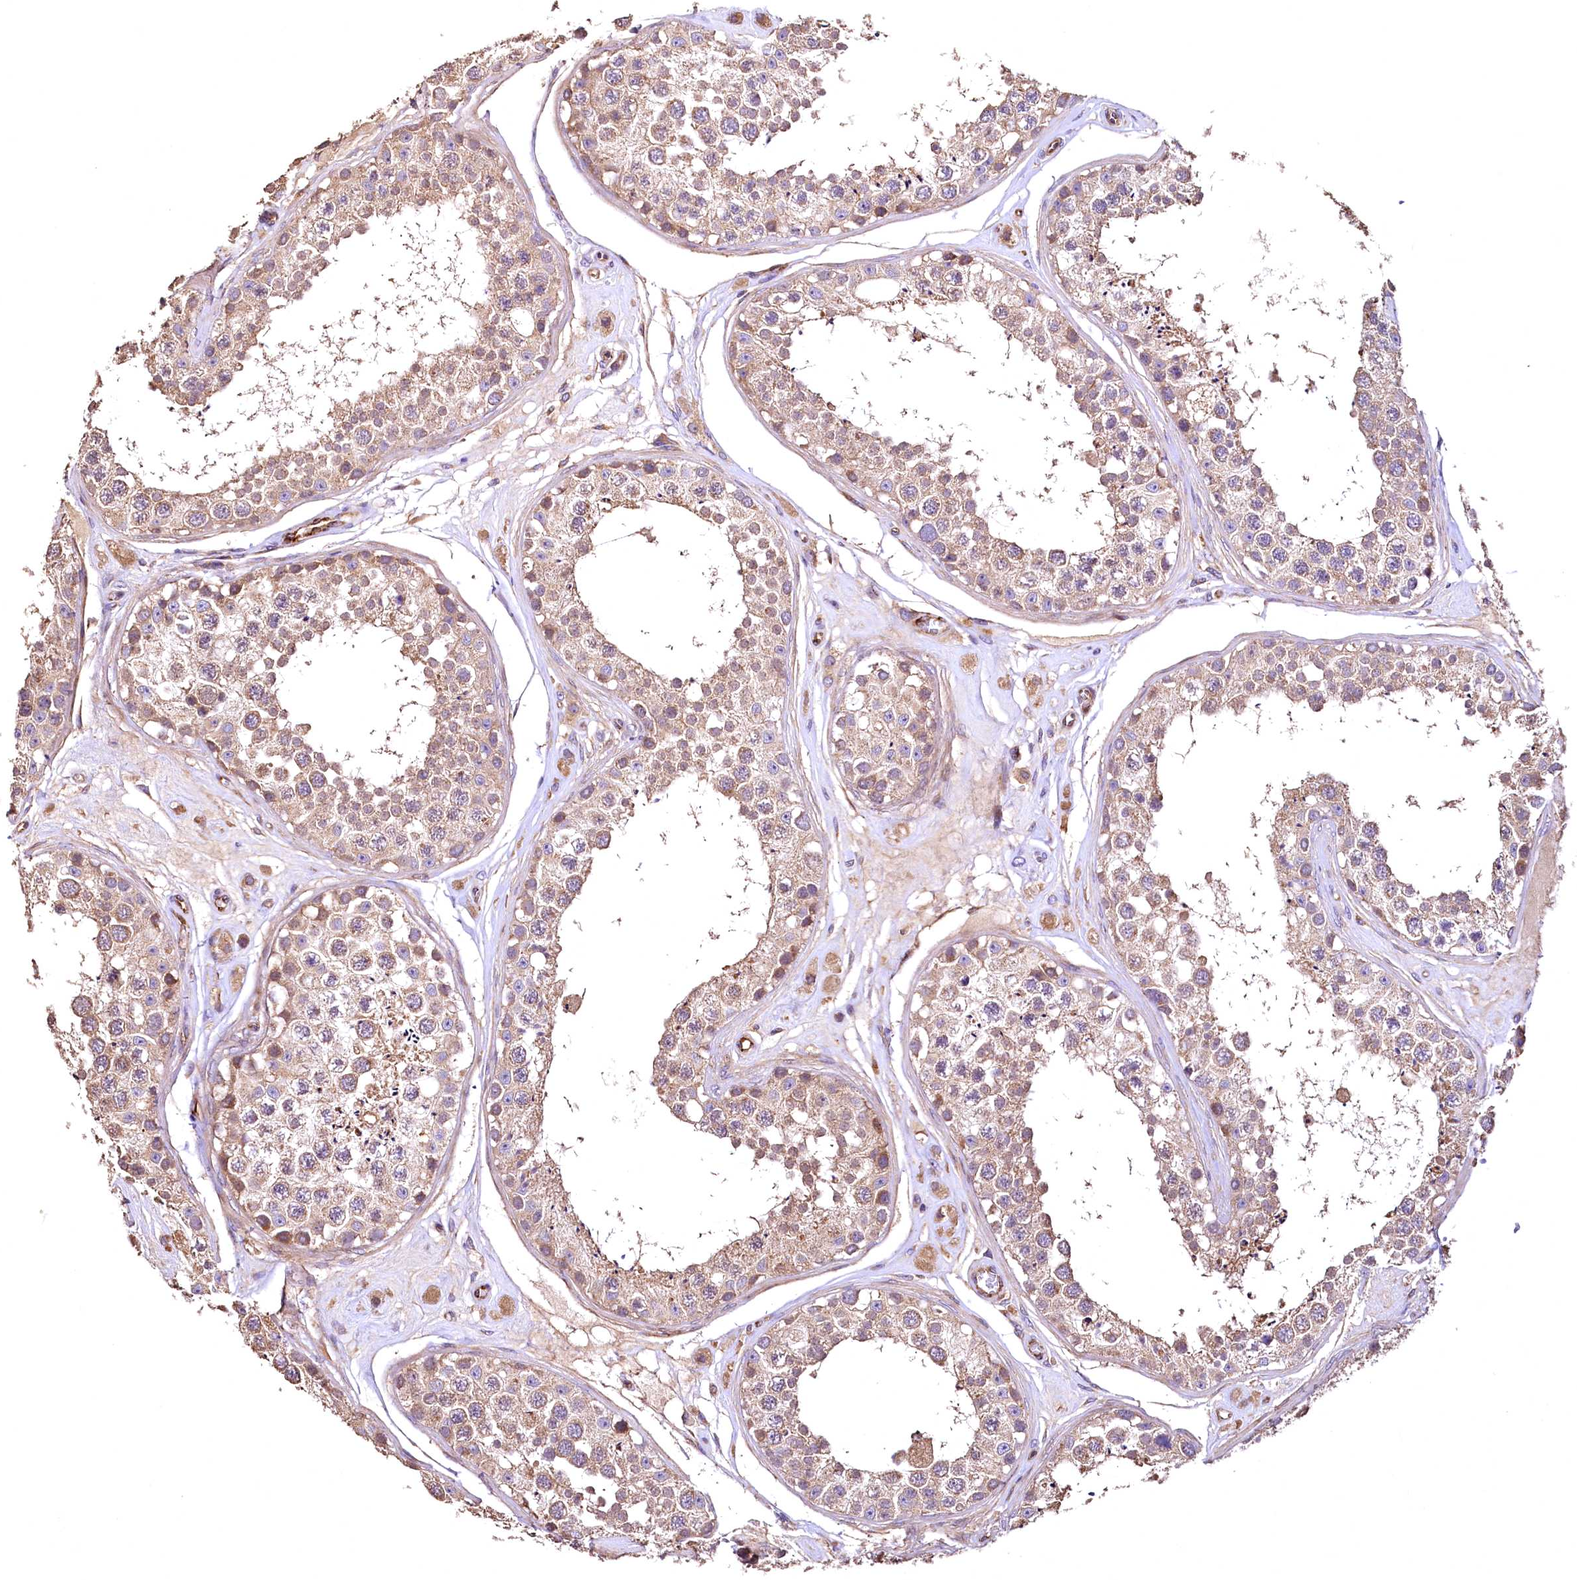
{"staining": {"intensity": "moderate", "quantity": ">75%", "location": "cytoplasmic/membranous"}, "tissue": "testis", "cell_type": "Cells in seminiferous ducts", "image_type": "normal", "snomed": [{"axis": "morphology", "description": "Normal tissue, NOS"}, {"axis": "topography", "description": "Testis"}], "caption": "IHC staining of unremarkable testis, which shows medium levels of moderate cytoplasmic/membranous expression in approximately >75% of cells in seminiferous ducts indicating moderate cytoplasmic/membranous protein staining. The staining was performed using DAB (brown) for protein detection and nuclei were counterstained in hematoxylin (blue).", "gene": "RASSF1", "patient": {"sex": "male", "age": 25}}